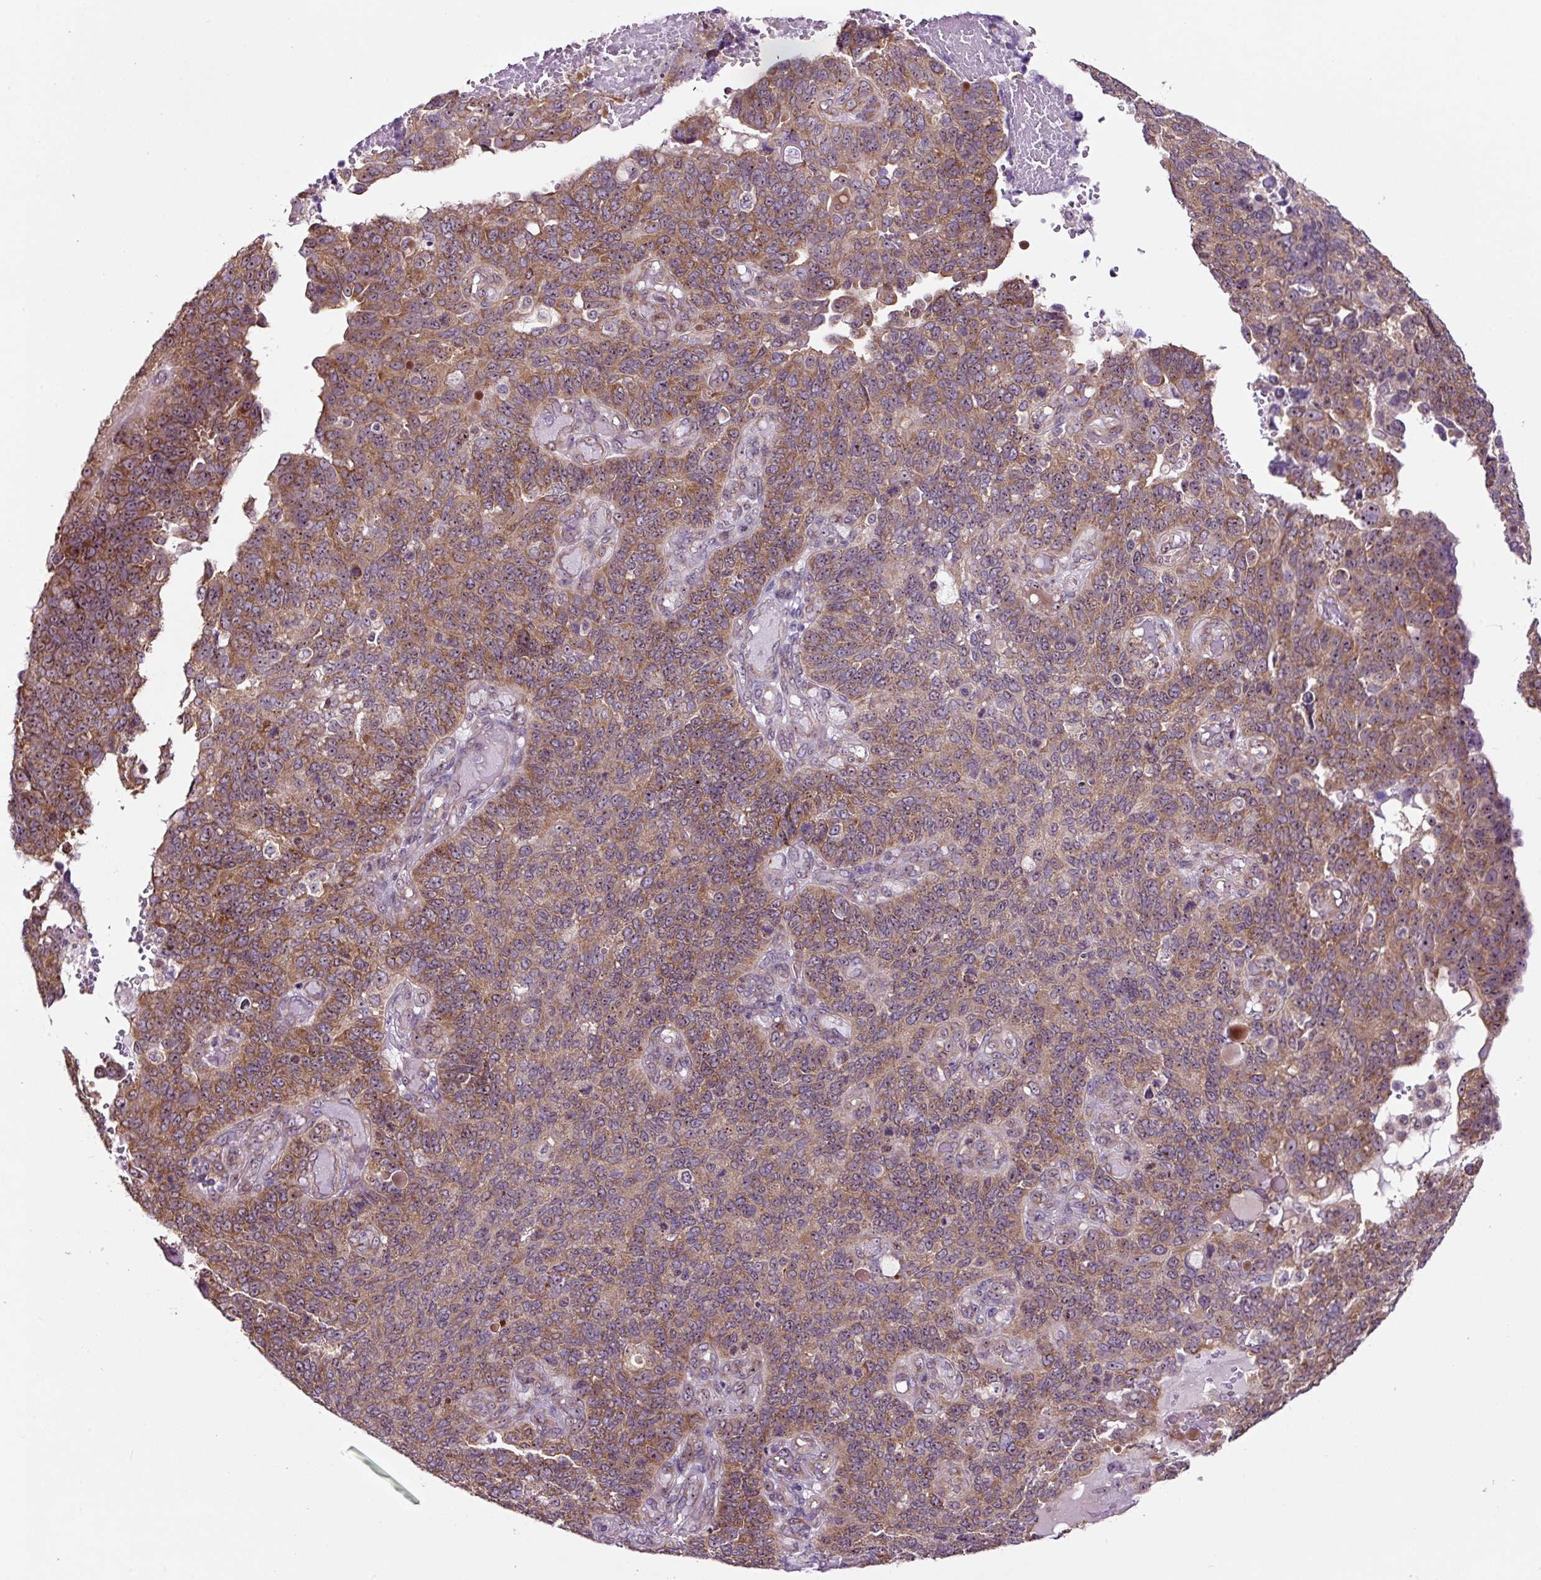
{"staining": {"intensity": "moderate", "quantity": ">75%", "location": "cytoplasmic/membranous"}, "tissue": "endometrial cancer", "cell_type": "Tumor cells", "image_type": "cancer", "snomed": [{"axis": "morphology", "description": "Adenocarcinoma, NOS"}, {"axis": "topography", "description": "Endometrium"}], "caption": "IHC image of neoplastic tissue: human endometrial cancer stained using IHC demonstrates medium levels of moderate protein expression localized specifically in the cytoplasmic/membranous of tumor cells, appearing as a cytoplasmic/membranous brown color.", "gene": "NOM1", "patient": {"sex": "female", "age": 66}}